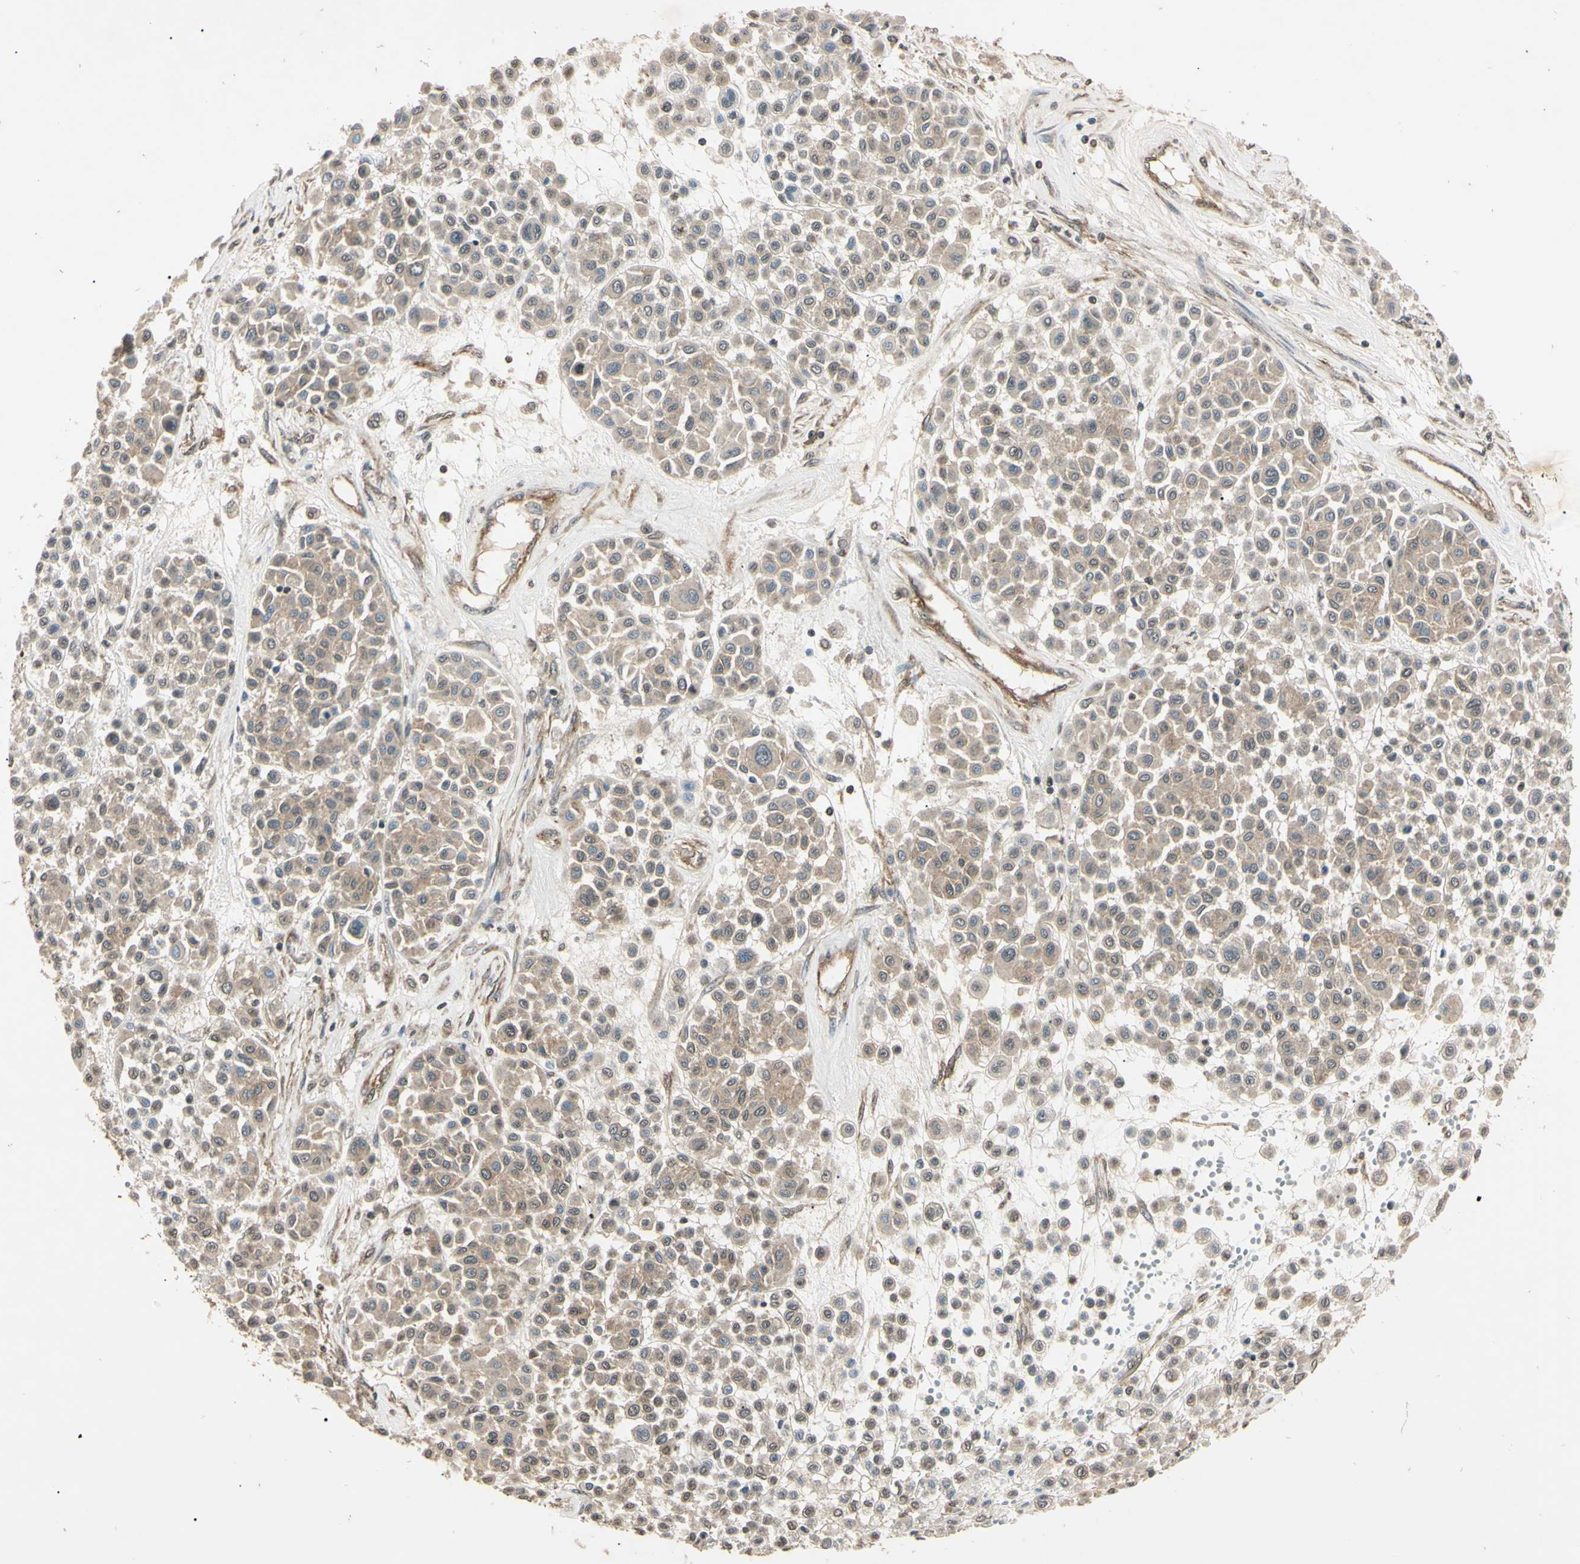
{"staining": {"intensity": "weak", "quantity": "25%-75%", "location": "cytoplasmic/membranous"}, "tissue": "melanoma", "cell_type": "Tumor cells", "image_type": "cancer", "snomed": [{"axis": "morphology", "description": "Malignant melanoma, Metastatic site"}, {"axis": "topography", "description": "Soft tissue"}], "caption": "This is an image of immunohistochemistry (IHC) staining of melanoma, which shows weak positivity in the cytoplasmic/membranous of tumor cells.", "gene": "EPN1", "patient": {"sex": "male", "age": 41}}